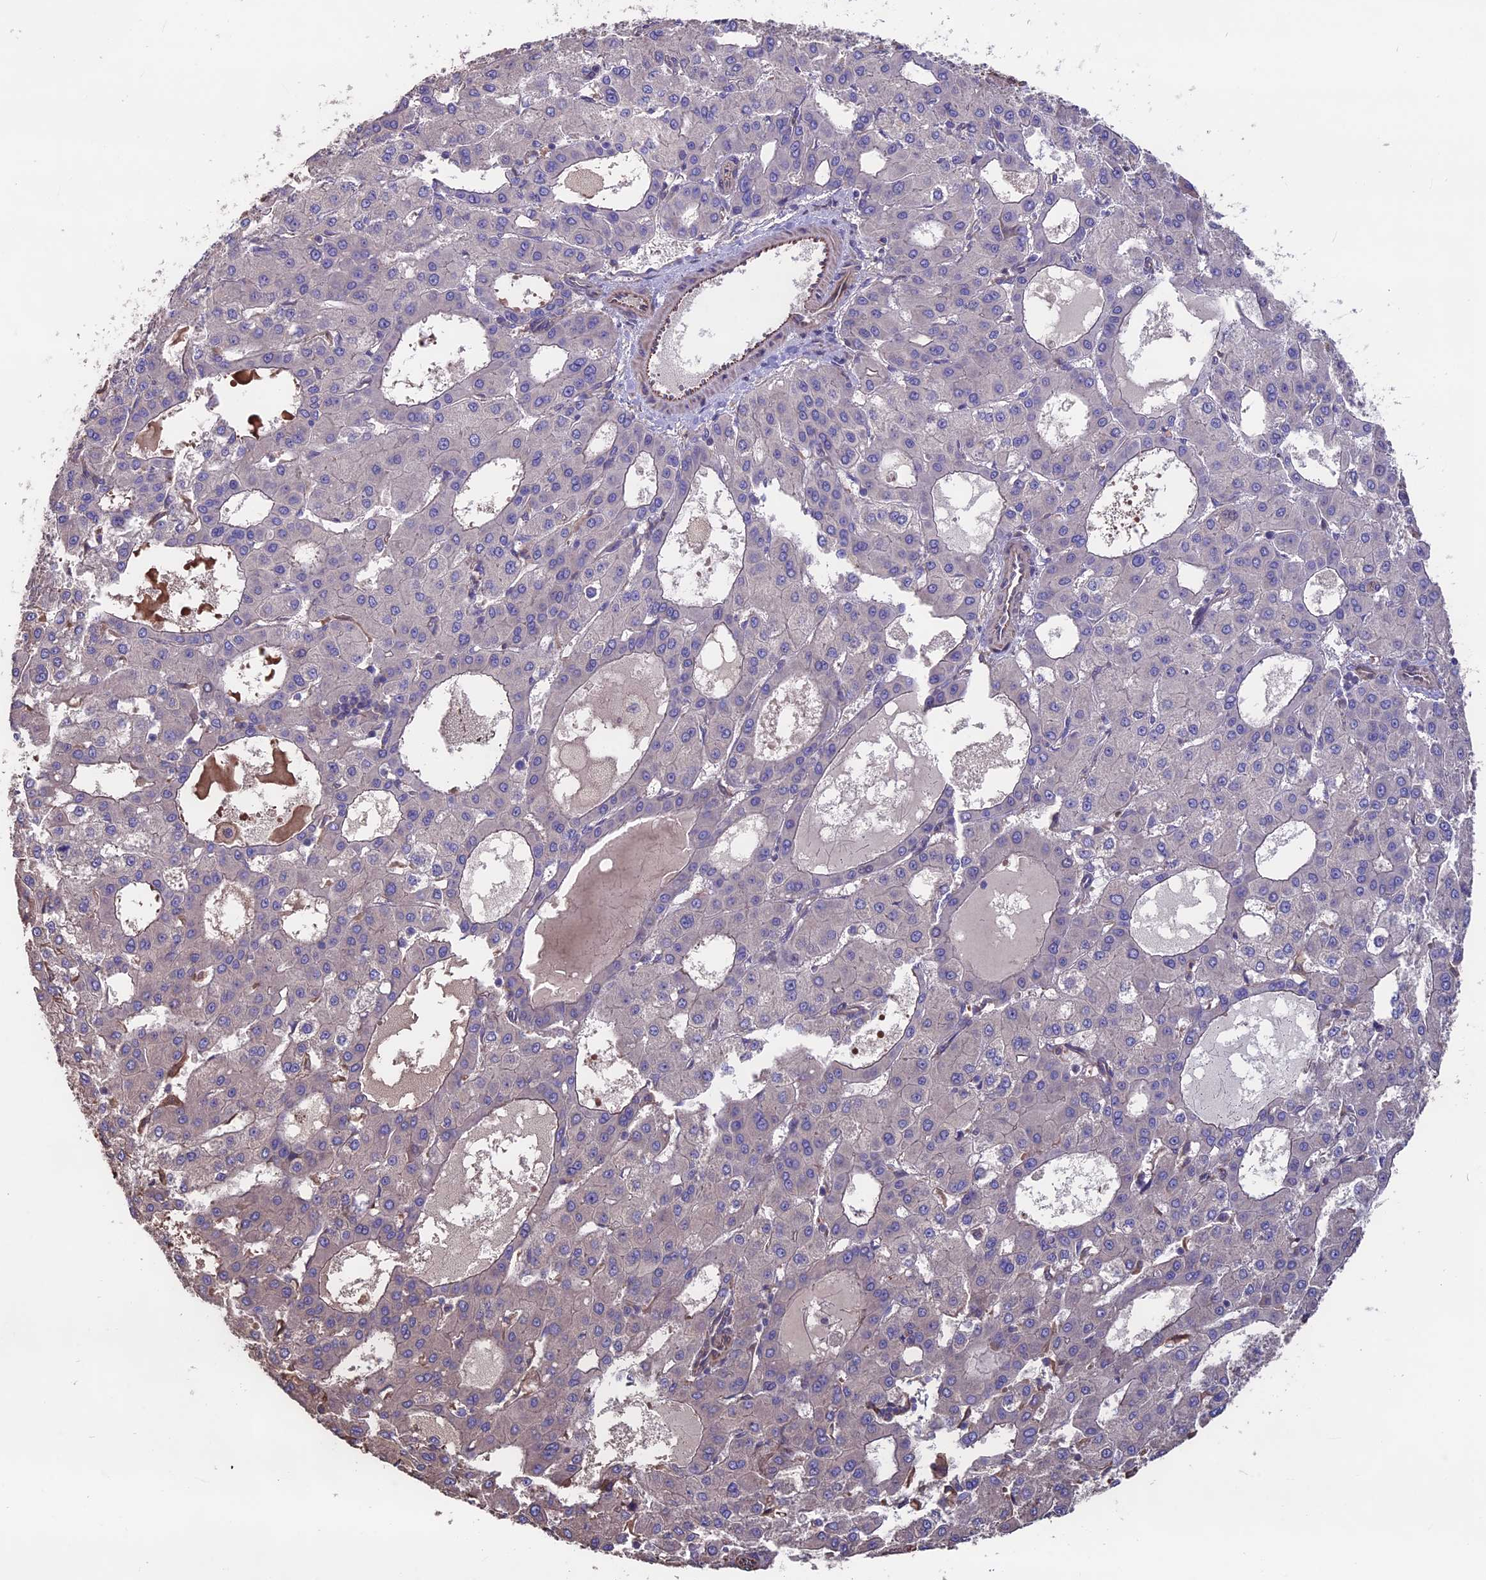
{"staining": {"intensity": "negative", "quantity": "none", "location": "none"}, "tissue": "liver cancer", "cell_type": "Tumor cells", "image_type": "cancer", "snomed": [{"axis": "morphology", "description": "Carcinoma, Hepatocellular, NOS"}, {"axis": "topography", "description": "Liver"}], "caption": "Immunohistochemistry (IHC) image of neoplastic tissue: human liver hepatocellular carcinoma stained with DAB (3,3'-diaminobenzidine) demonstrates no significant protein positivity in tumor cells.", "gene": "SEH1L", "patient": {"sex": "male", "age": 47}}